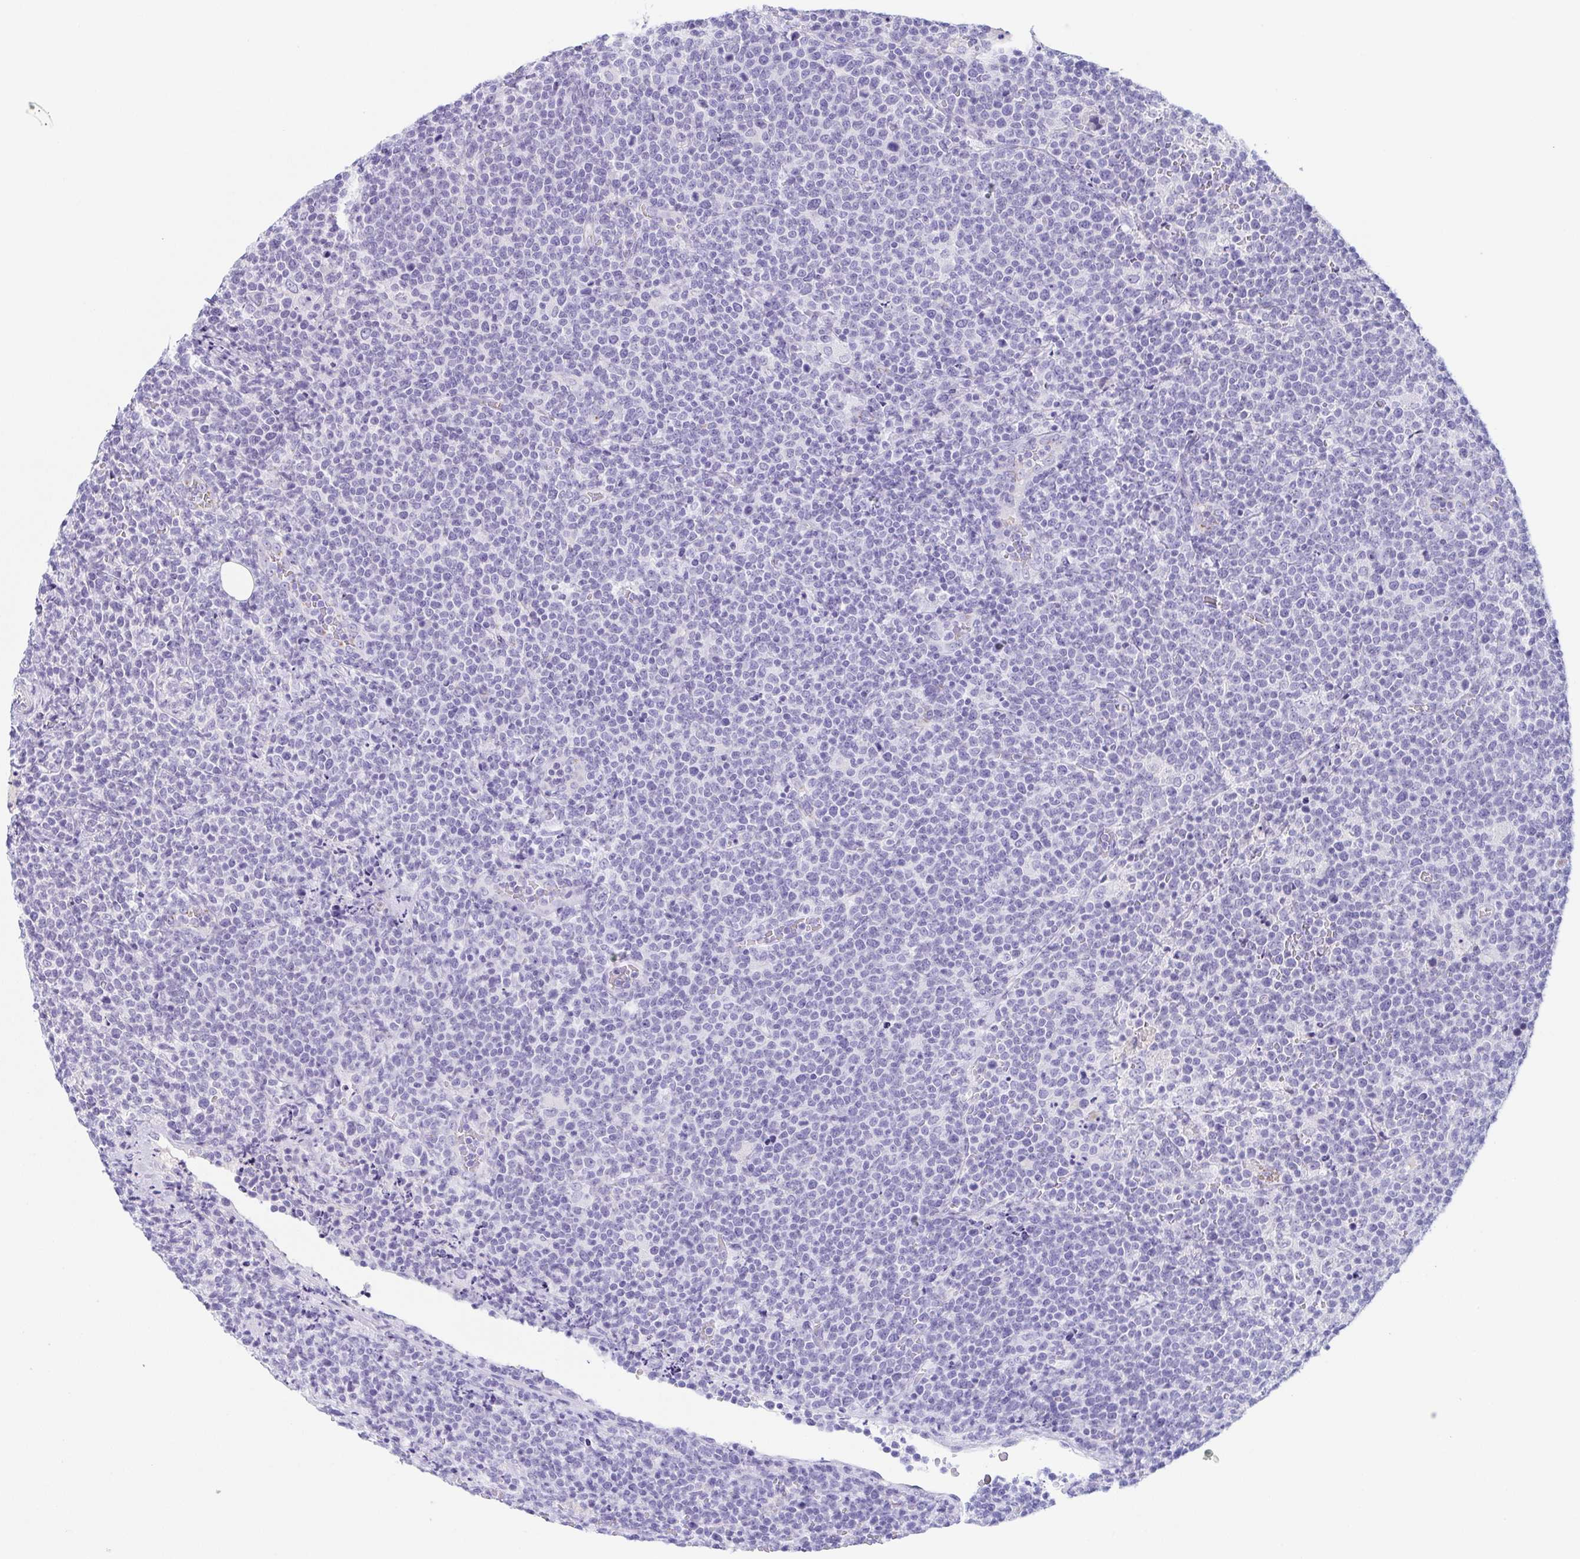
{"staining": {"intensity": "negative", "quantity": "none", "location": "none"}, "tissue": "lymphoma", "cell_type": "Tumor cells", "image_type": "cancer", "snomed": [{"axis": "morphology", "description": "Malignant lymphoma, non-Hodgkin's type, High grade"}, {"axis": "topography", "description": "Lymph node"}], "caption": "The image shows no significant expression in tumor cells of lymphoma.", "gene": "LDLRAD1", "patient": {"sex": "male", "age": 61}}